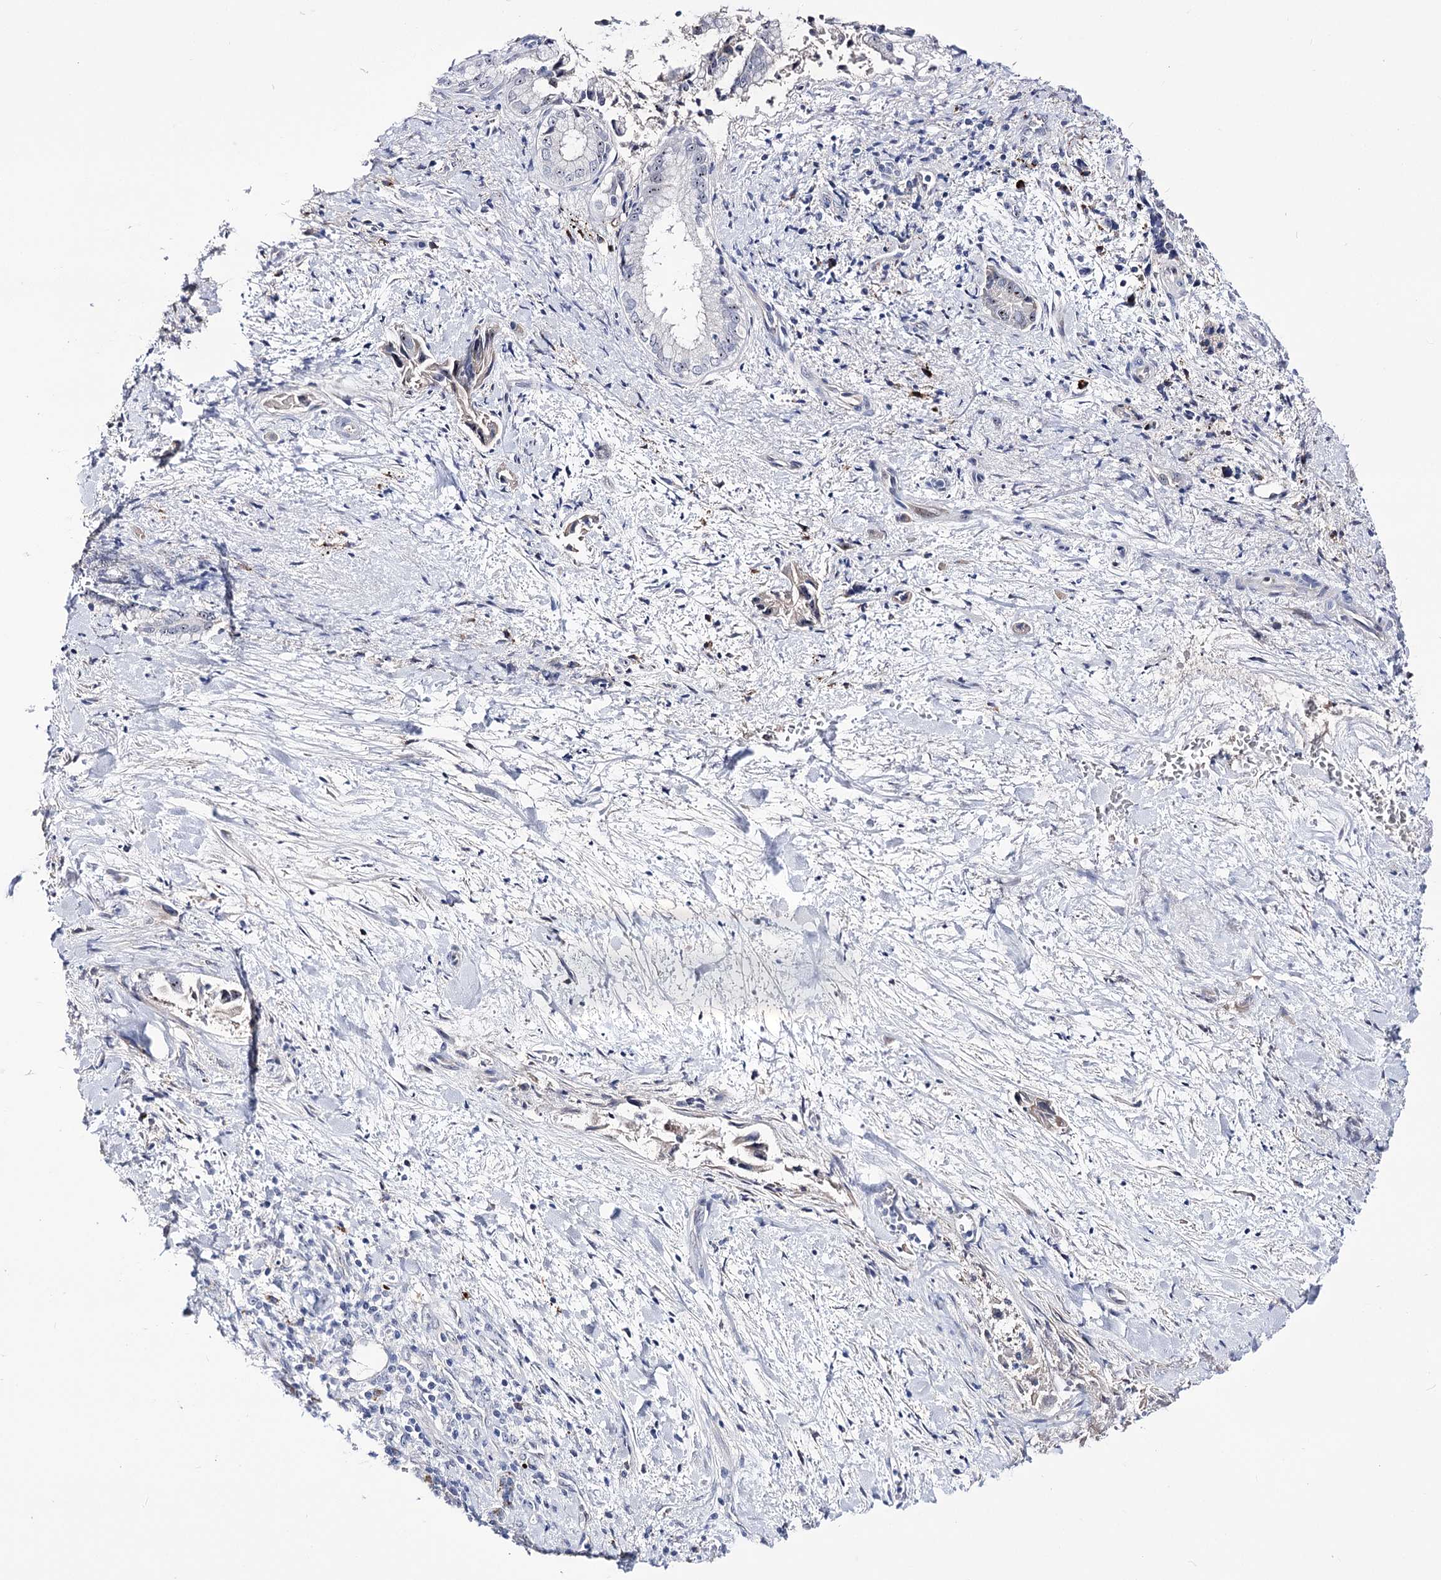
{"staining": {"intensity": "moderate", "quantity": ">75%", "location": "nuclear"}, "tissue": "pancreatic cancer", "cell_type": "Tumor cells", "image_type": "cancer", "snomed": [{"axis": "morphology", "description": "Adenocarcinoma, NOS"}, {"axis": "topography", "description": "Pancreas"}], "caption": "Protein staining exhibits moderate nuclear expression in about >75% of tumor cells in pancreatic cancer (adenocarcinoma).", "gene": "PCGF5", "patient": {"sex": "female", "age": 78}}